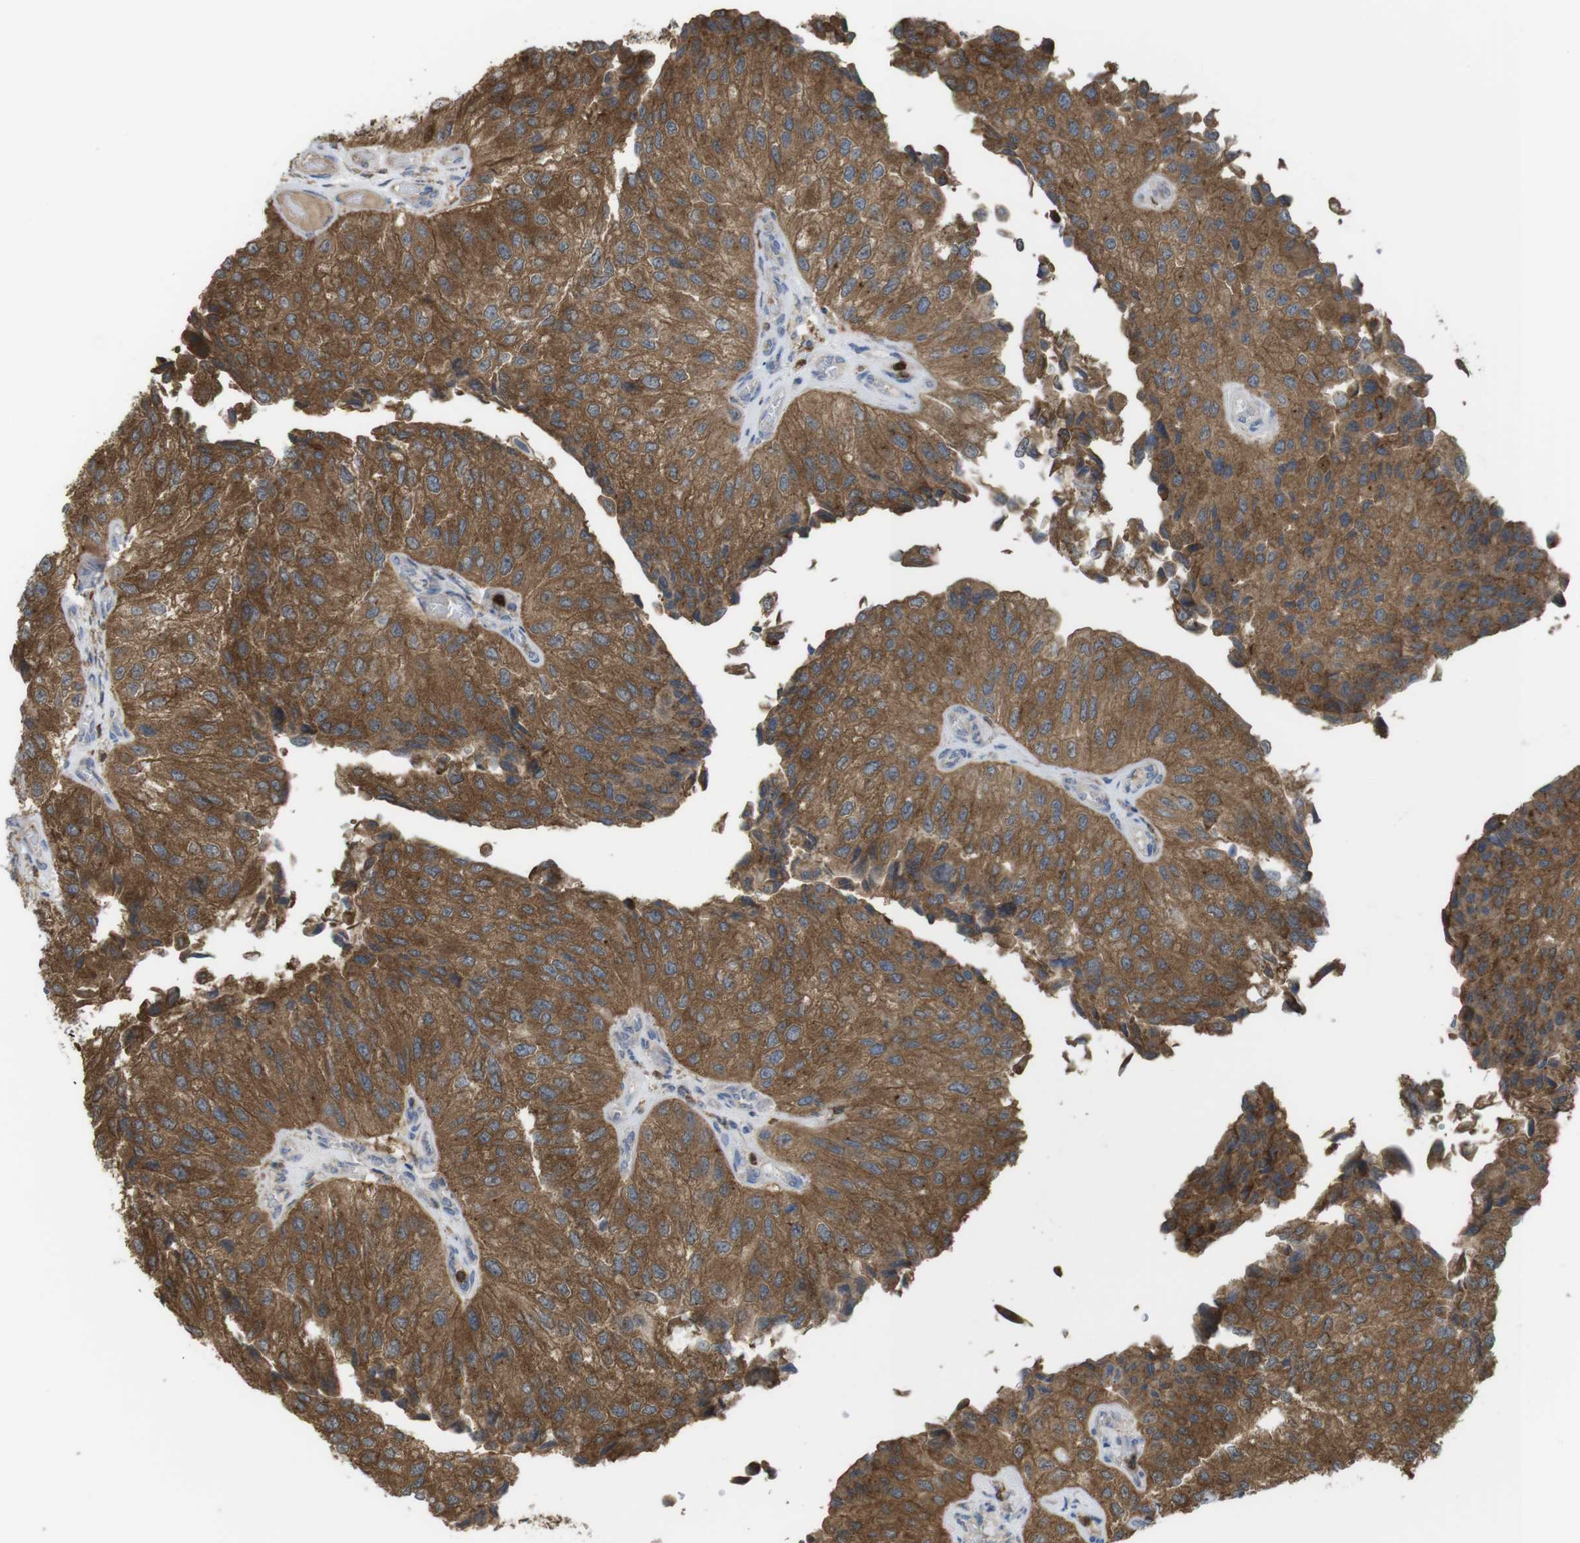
{"staining": {"intensity": "moderate", "quantity": ">75%", "location": "cytoplasmic/membranous"}, "tissue": "urothelial cancer", "cell_type": "Tumor cells", "image_type": "cancer", "snomed": [{"axis": "morphology", "description": "Urothelial carcinoma, High grade"}, {"axis": "topography", "description": "Kidney"}, {"axis": "topography", "description": "Urinary bladder"}], "caption": "Immunohistochemical staining of human high-grade urothelial carcinoma exhibits medium levels of moderate cytoplasmic/membranous protein expression in about >75% of tumor cells. (Brightfield microscopy of DAB IHC at high magnification).", "gene": "PRKCD", "patient": {"sex": "male", "age": 77}}